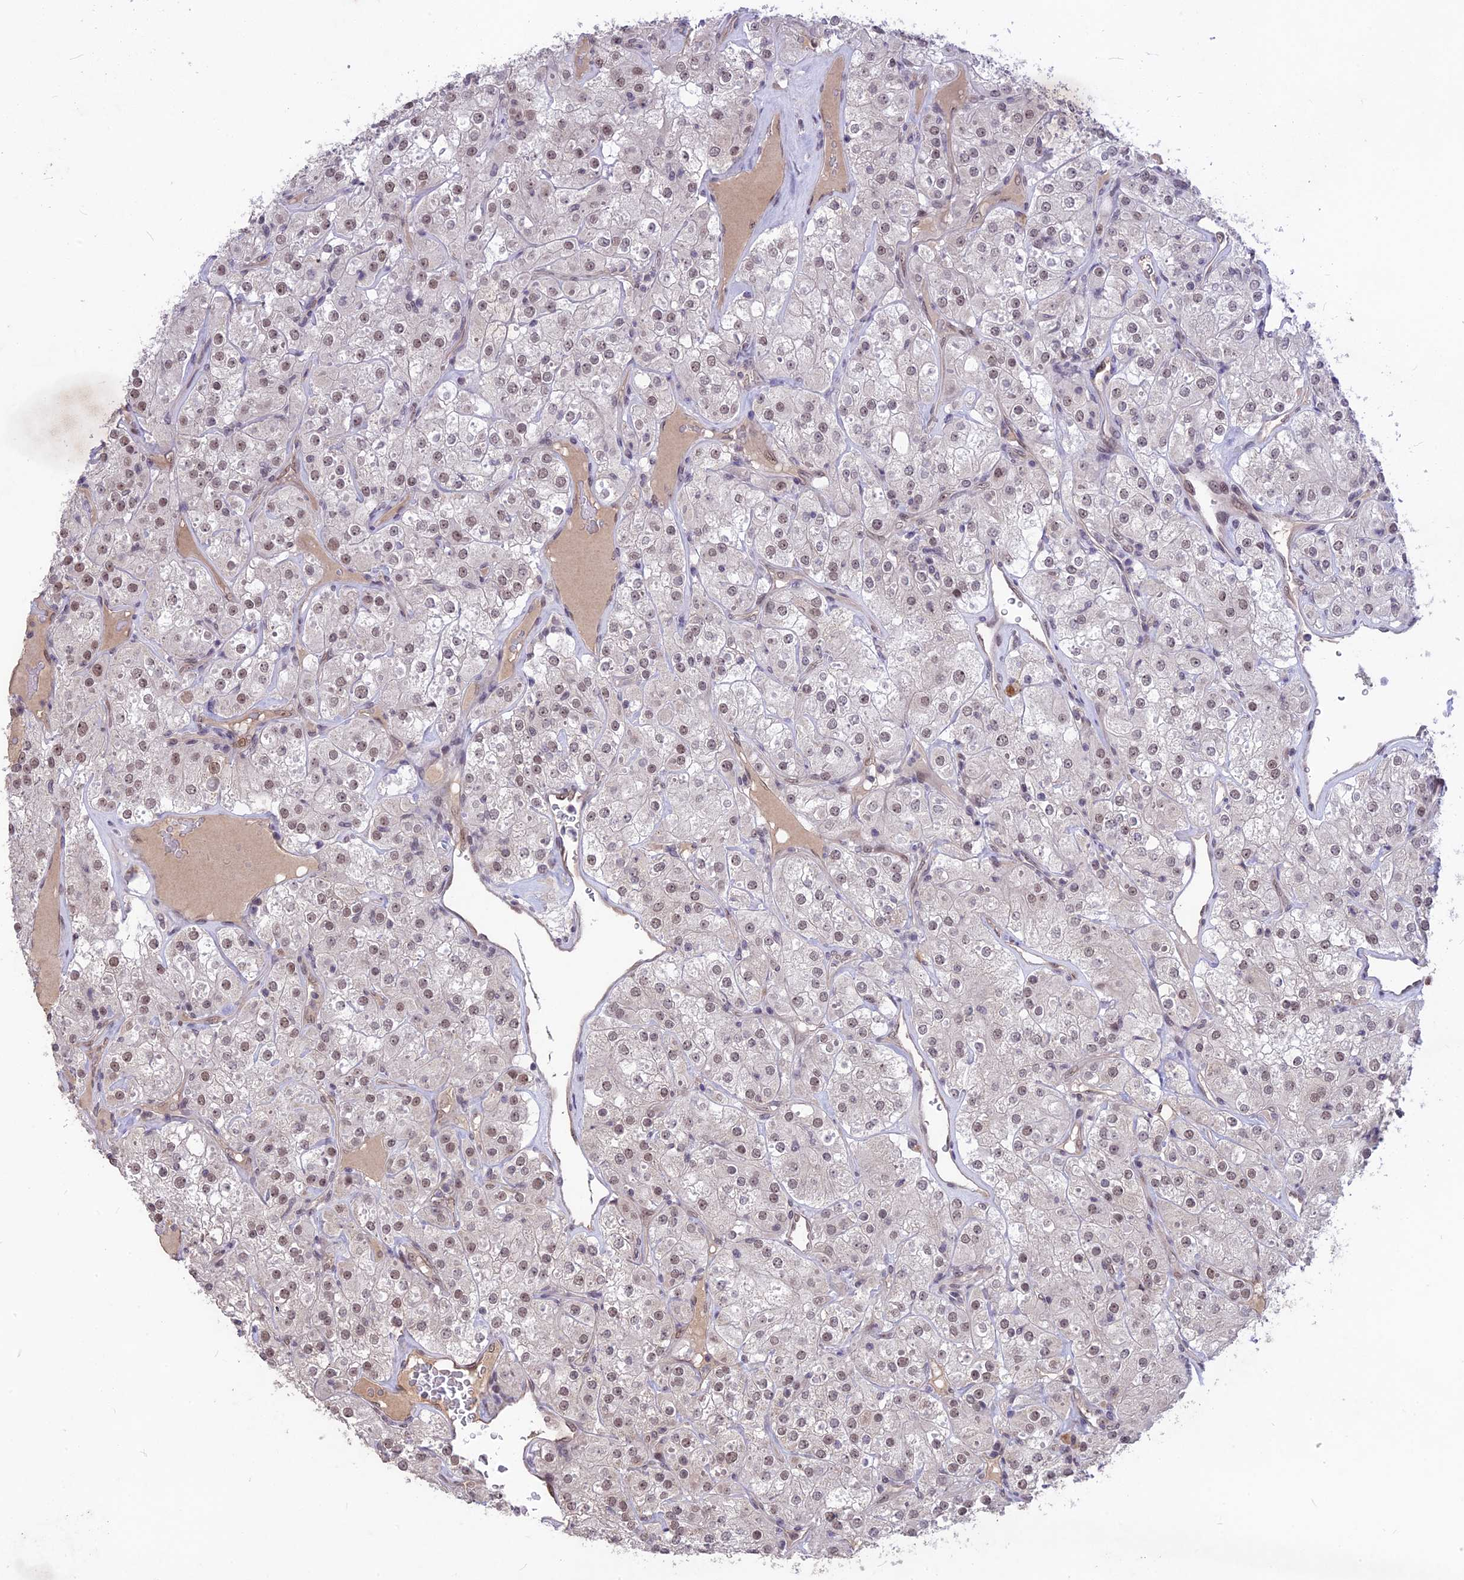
{"staining": {"intensity": "moderate", "quantity": "25%-75%", "location": "nuclear"}, "tissue": "renal cancer", "cell_type": "Tumor cells", "image_type": "cancer", "snomed": [{"axis": "morphology", "description": "Adenocarcinoma, NOS"}, {"axis": "topography", "description": "Kidney"}], "caption": "This is a micrograph of immunohistochemistry (IHC) staining of renal cancer (adenocarcinoma), which shows moderate expression in the nuclear of tumor cells.", "gene": "DIS3", "patient": {"sex": "male", "age": 77}}